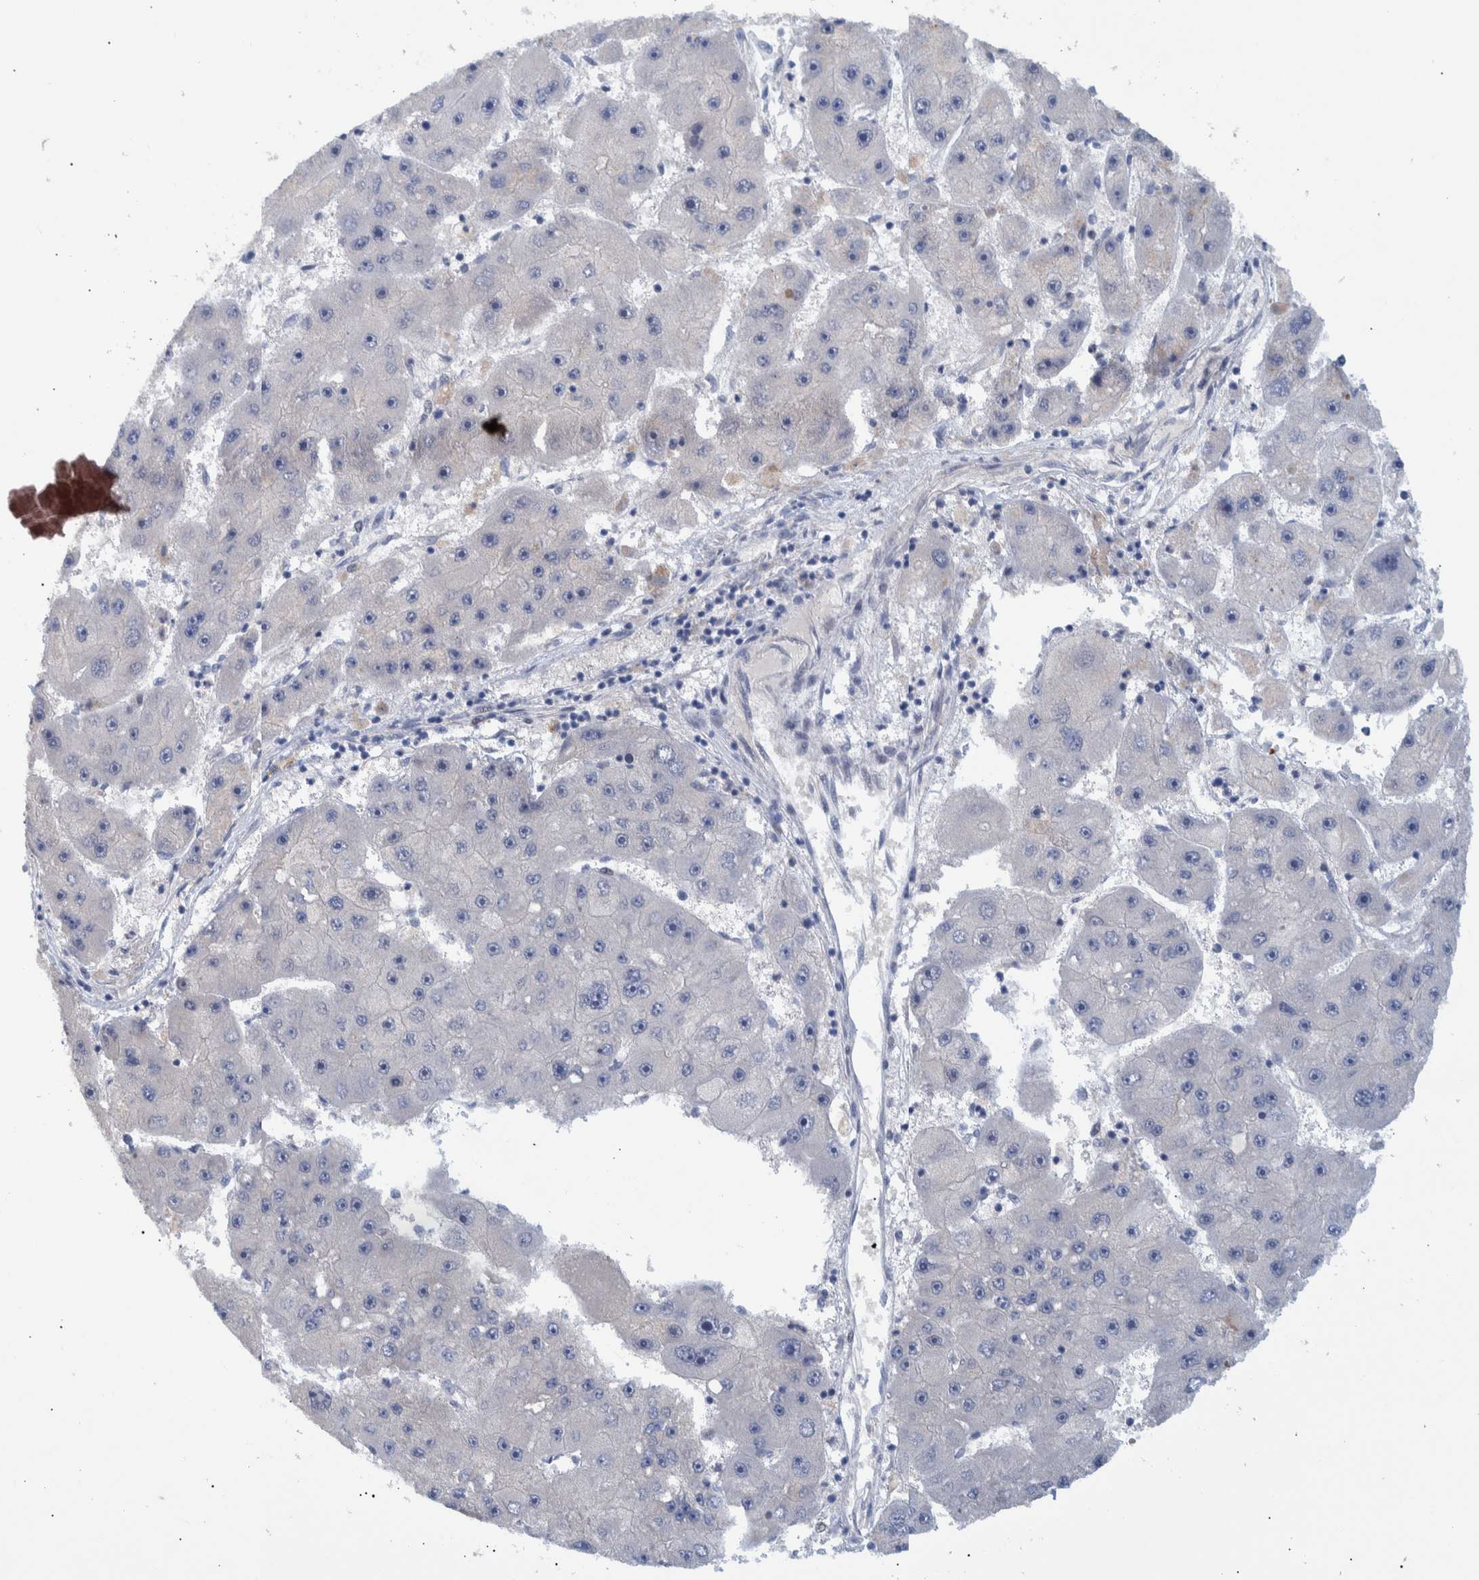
{"staining": {"intensity": "negative", "quantity": "none", "location": "none"}, "tissue": "liver cancer", "cell_type": "Tumor cells", "image_type": "cancer", "snomed": [{"axis": "morphology", "description": "Carcinoma, Hepatocellular, NOS"}, {"axis": "topography", "description": "Liver"}], "caption": "A high-resolution histopathology image shows immunohistochemistry staining of liver hepatocellular carcinoma, which demonstrates no significant expression in tumor cells.", "gene": "ESRP1", "patient": {"sex": "female", "age": 61}}